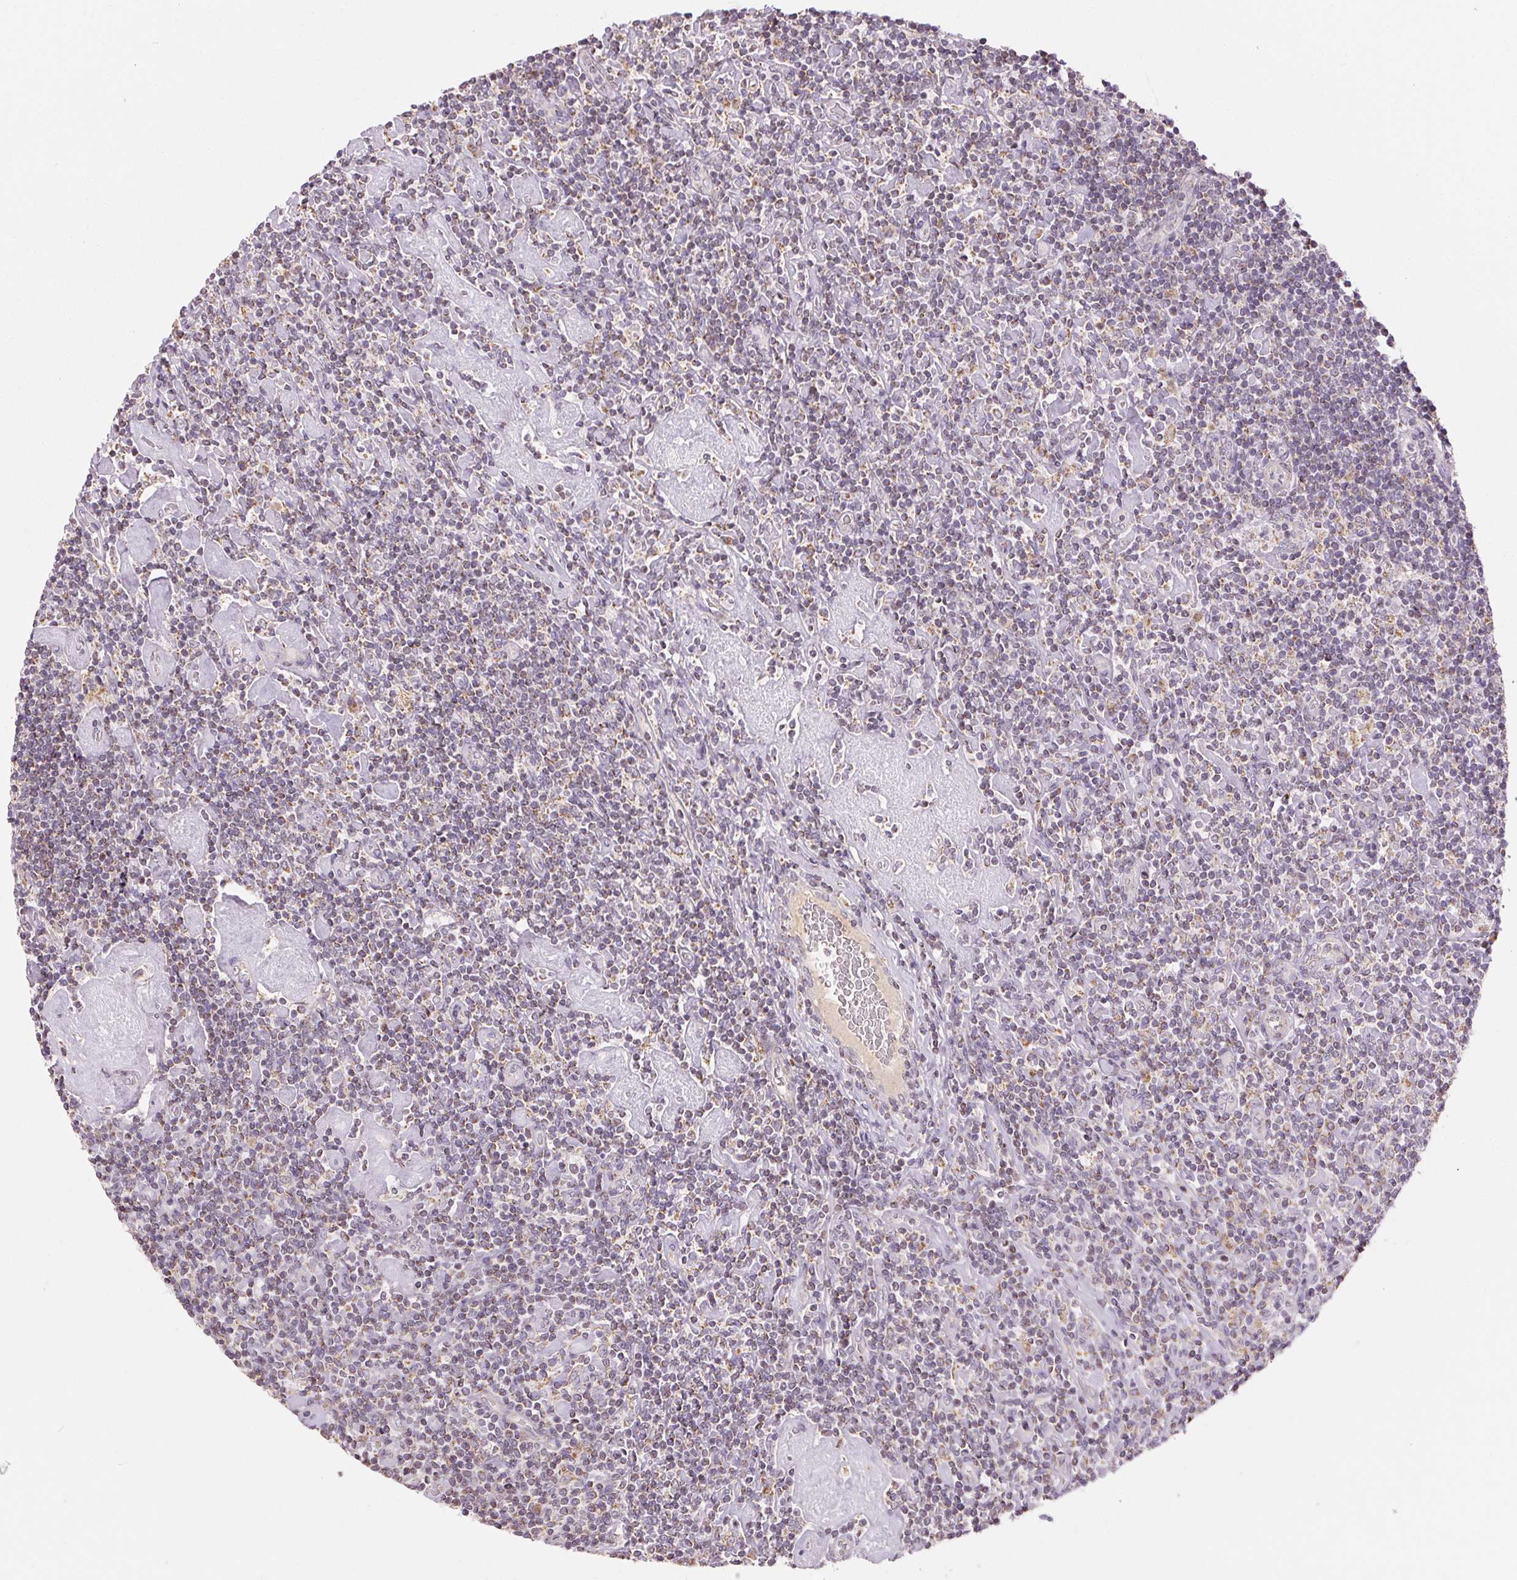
{"staining": {"intensity": "negative", "quantity": "none", "location": "none"}, "tissue": "lymphoma", "cell_type": "Tumor cells", "image_type": "cancer", "snomed": [{"axis": "morphology", "description": "Hodgkin's disease, NOS"}, {"axis": "topography", "description": "Lymph node"}], "caption": "Histopathology image shows no significant protein expression in tumor cells of Hodgkin's disease.", "gene": "CLASP1", "patient": {"sex": "male", "age": 40}}